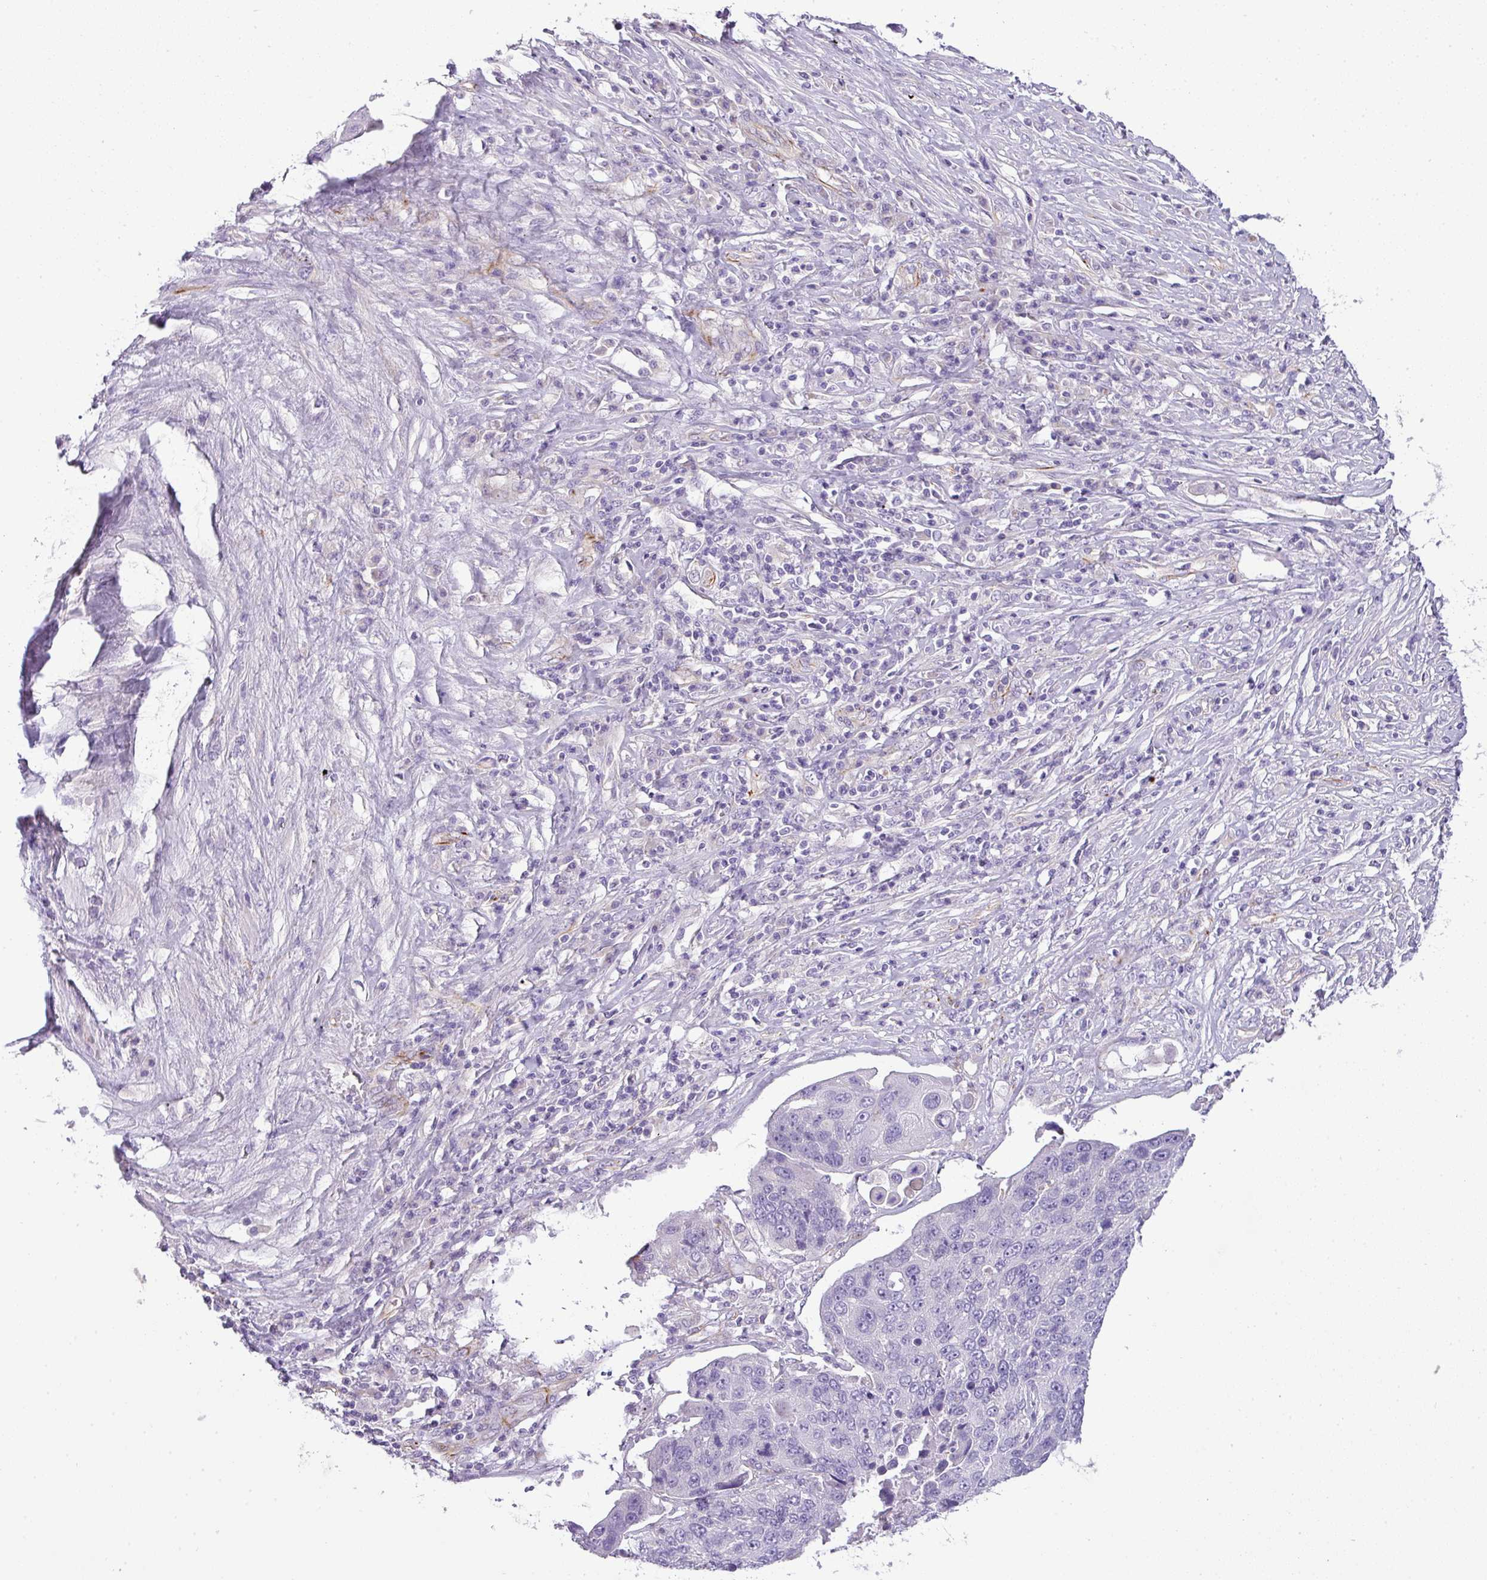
{"staining": {"intensity": "negative", "quantity": "none", "location": "none"}, "tissue": "lung cancer", "cell_type": "Tumor cells", "image_type": "cancer", "snomed": [{"axis": "morphology", "description": "Squamous cell carcinoma, NOS"}, {"axis": "topography", "description": "Lung"}], "caption": "Human lung squamous cell carcinoma stained for a protein using IHC shows no positivity in tumor cells.", "gene": "ENSG00000273748", "patient": {"sex": "male", "age": 66}}